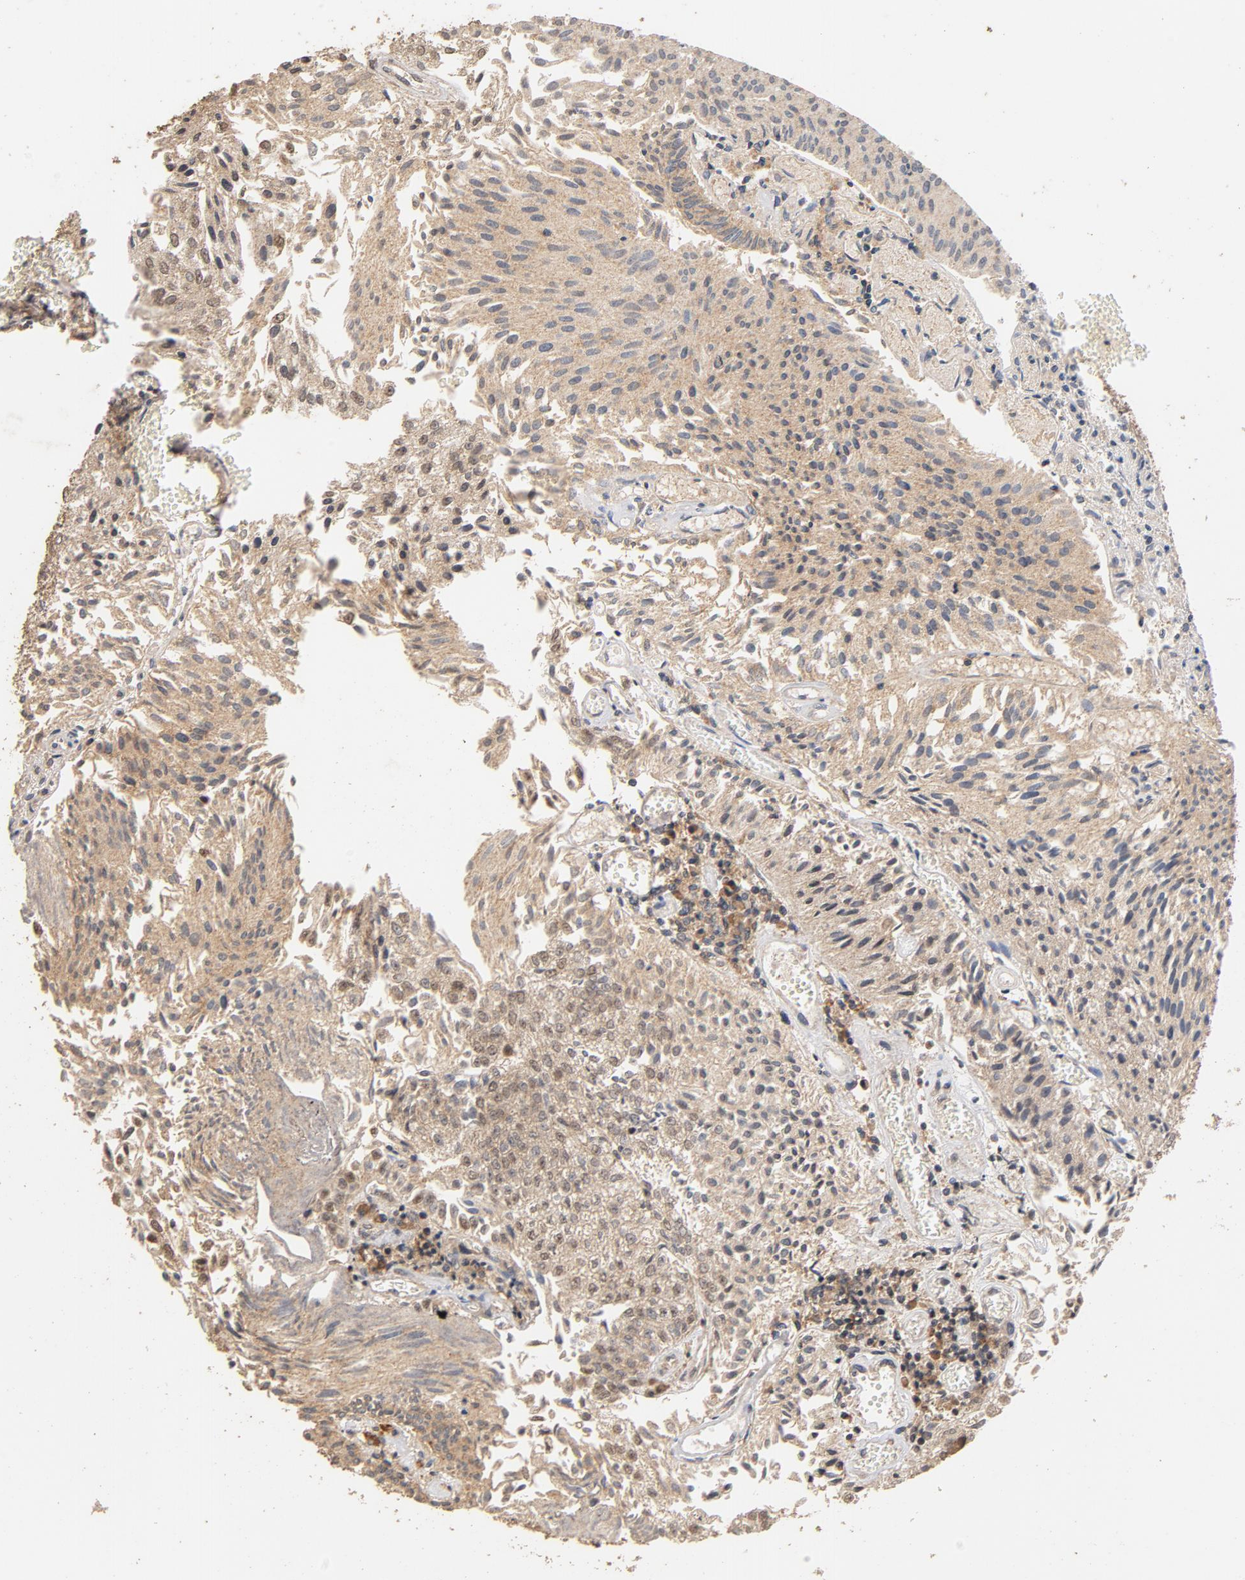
{"staining": {"intensity": "weak", "quantity": ">75%", "location": "cytoplasmic/membranous,nuclear"}, "tissue": "urothelial cancer", "cell_type": "Tumor cells", "image_type": "cancer", "snomed": [{"axis": "morphology", "description": "Urothelial carcinoma, Low grade"}, {"axis": "topography", "description": "Urinary bladder"}], "caption": "This image displays immunohistochemistry staining of human urothelial carcinoma (low-grade), with low weak cytoplasmic/membranous and nuclear staining in approximately >75% of tumor cells.", "gene": "DDX6", "patient": {"sex": "male", "age": 86}}